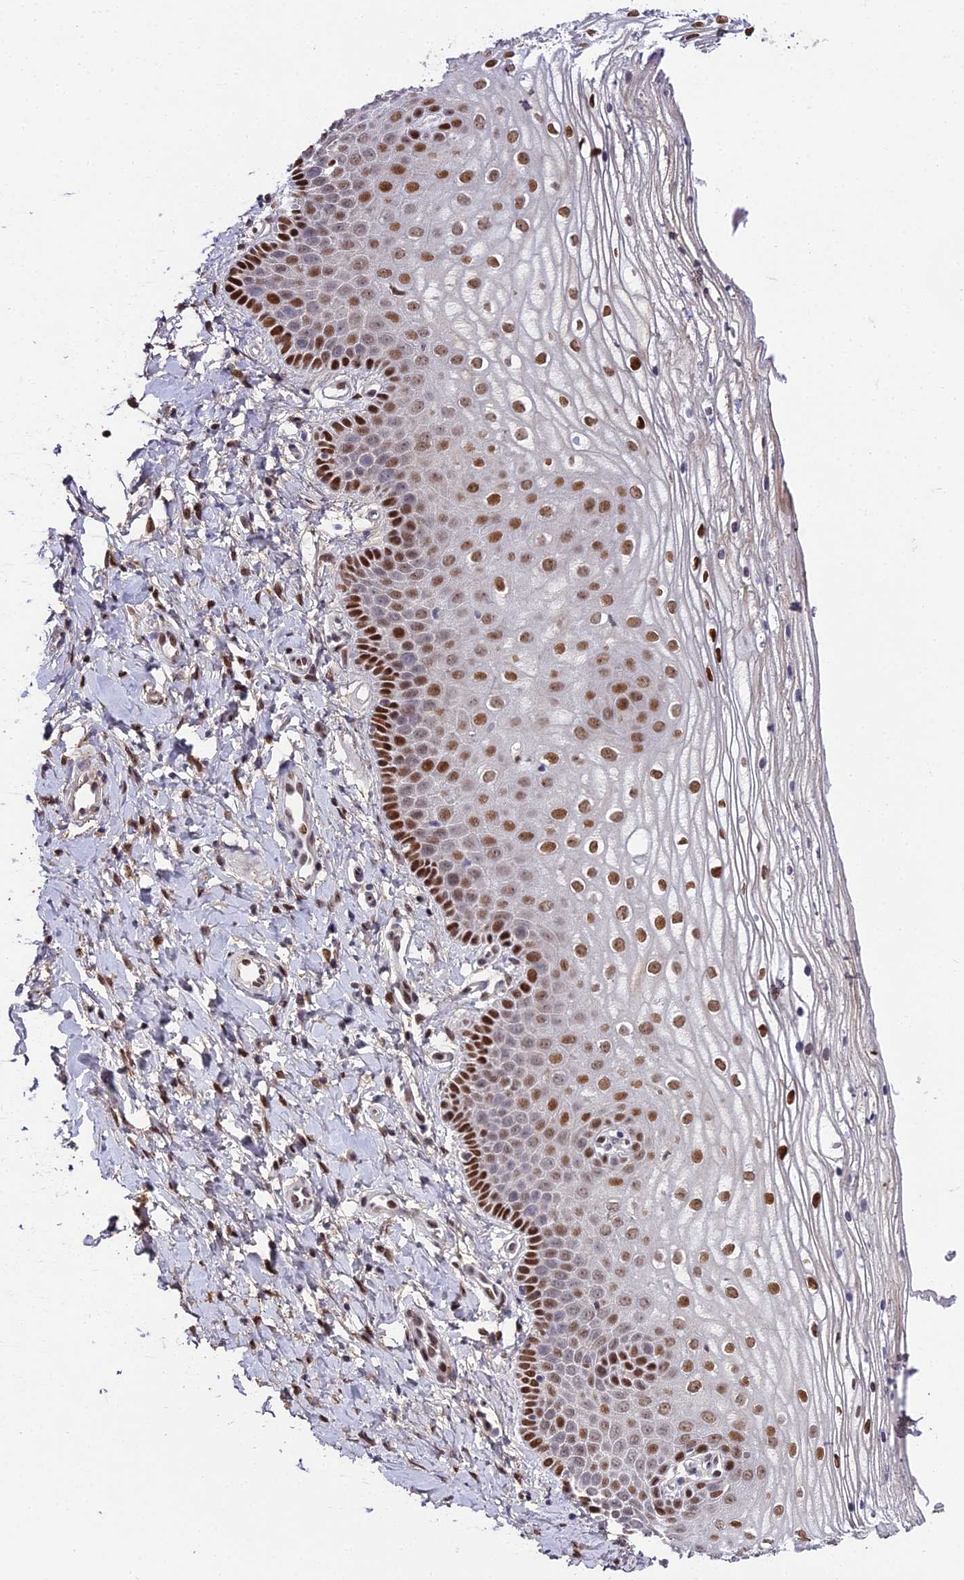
{"staining": {"intensity": "strong", "quantity": "25%-75%", "location": "nuclear"}, "tissue": "vagina", "cell_type": "Squamous epithelial cells", "image_type": "normal", "snomed": [{"axis": "morphology", "description": "Normal tissue, NOS"}, {"axis": "topography", "description": "Vagina"}], "caption": "Protein staining shows strong nuclear positivity in about 25%-75% of squamous epithelial cells in normal vagina.", "gene": "ZNF707", "patient": {"sex": "female", "age": 68}}